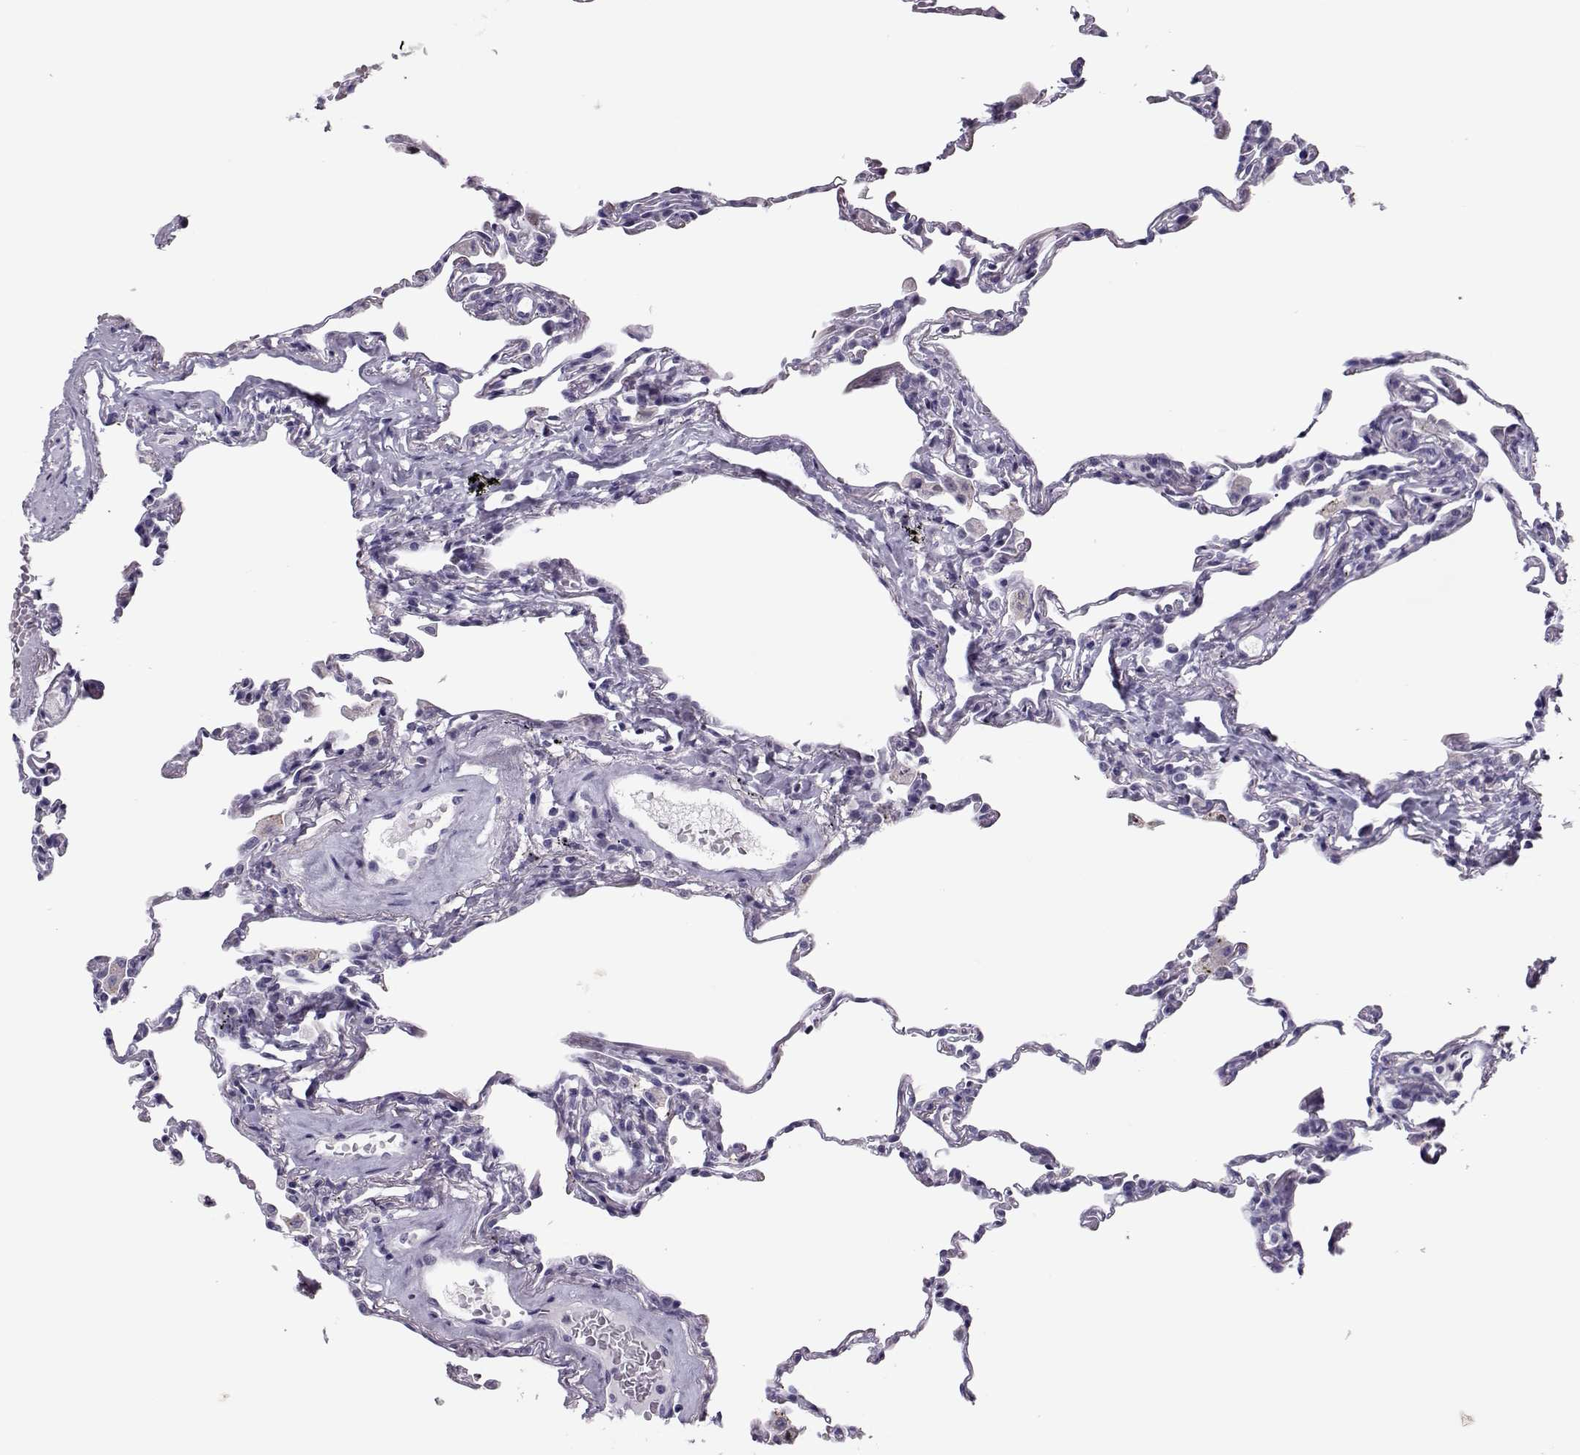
{"staining": {"intensity": "negative", "quantity": "none", "location": "none"}, "tissue": "lung", "cell_type": "Alveolar cells", "image_type": "normal", "snomed": [{"axis": "morphology", "description": "Normal tissue, NOS"}, {"axis": "topography", "description": "Lung"}], "caption": "Lung stained for a protein using immunohistochemistry demonstrates no staining alveolar cells.", "gene": "SGO1", "patient": {"sex": "female", "age": 57}}